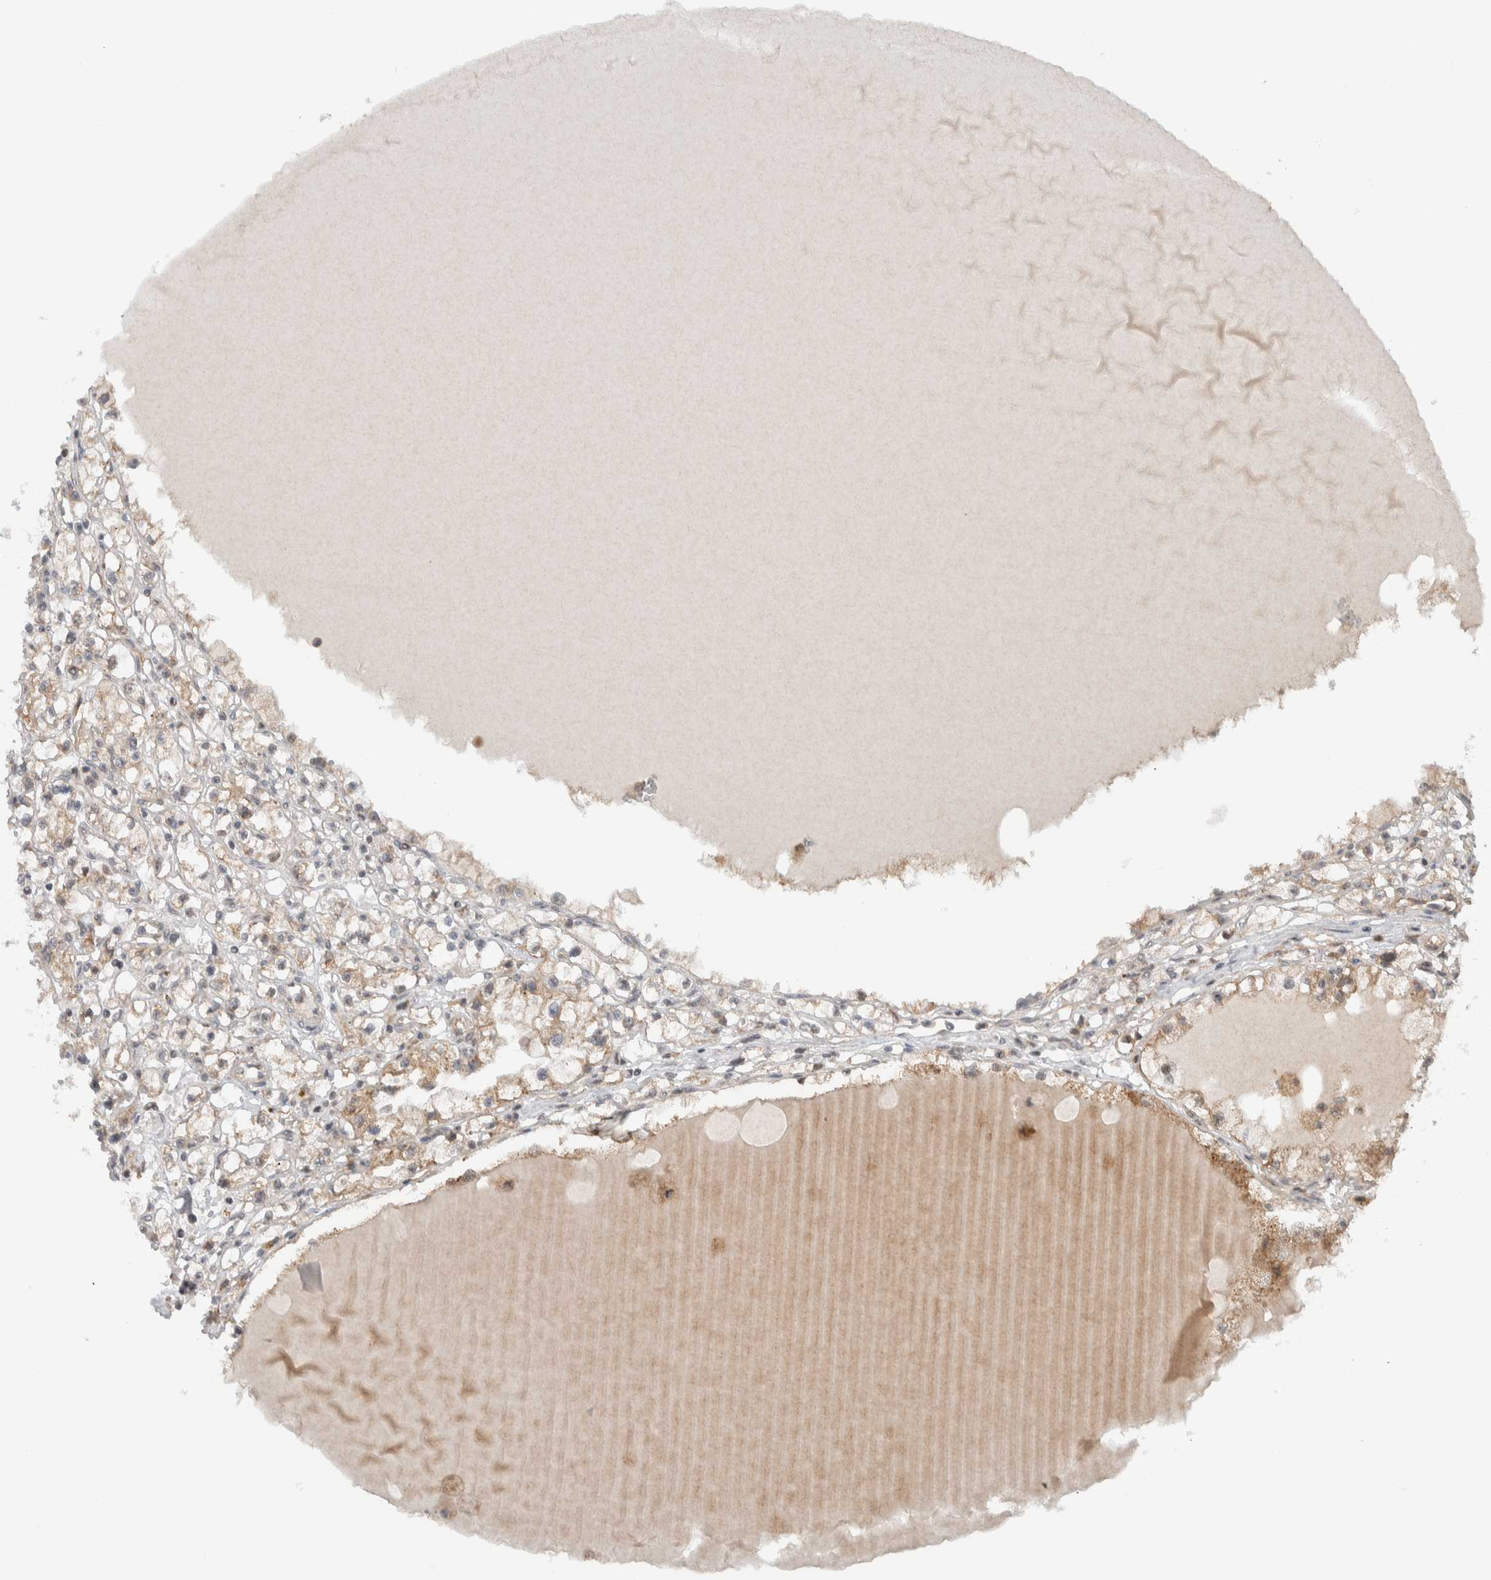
{"staining": {"intensity": "weak", "quantity": "<25%", "location": "cytoplasmic/membranous"}, "tissue": "renal cancer", "cell_type": "Tumor cells", "image_type": "cancer", "snomed": [{"axis": "morphology", "description": "Adenocarcinoma, NOS"}, {"axis": "topography", "description": "Kidney"}], "caption": "Immunohistochemistry (IHC) image of neoplastic tissue: adenocarcinoma (renal) stained with DAB demonstrates no significant protein staining in tumor cells. (DAB IHC, high magnification).", "gene": "KLHL6", "patient": {"sex": "male", "age": 56}}